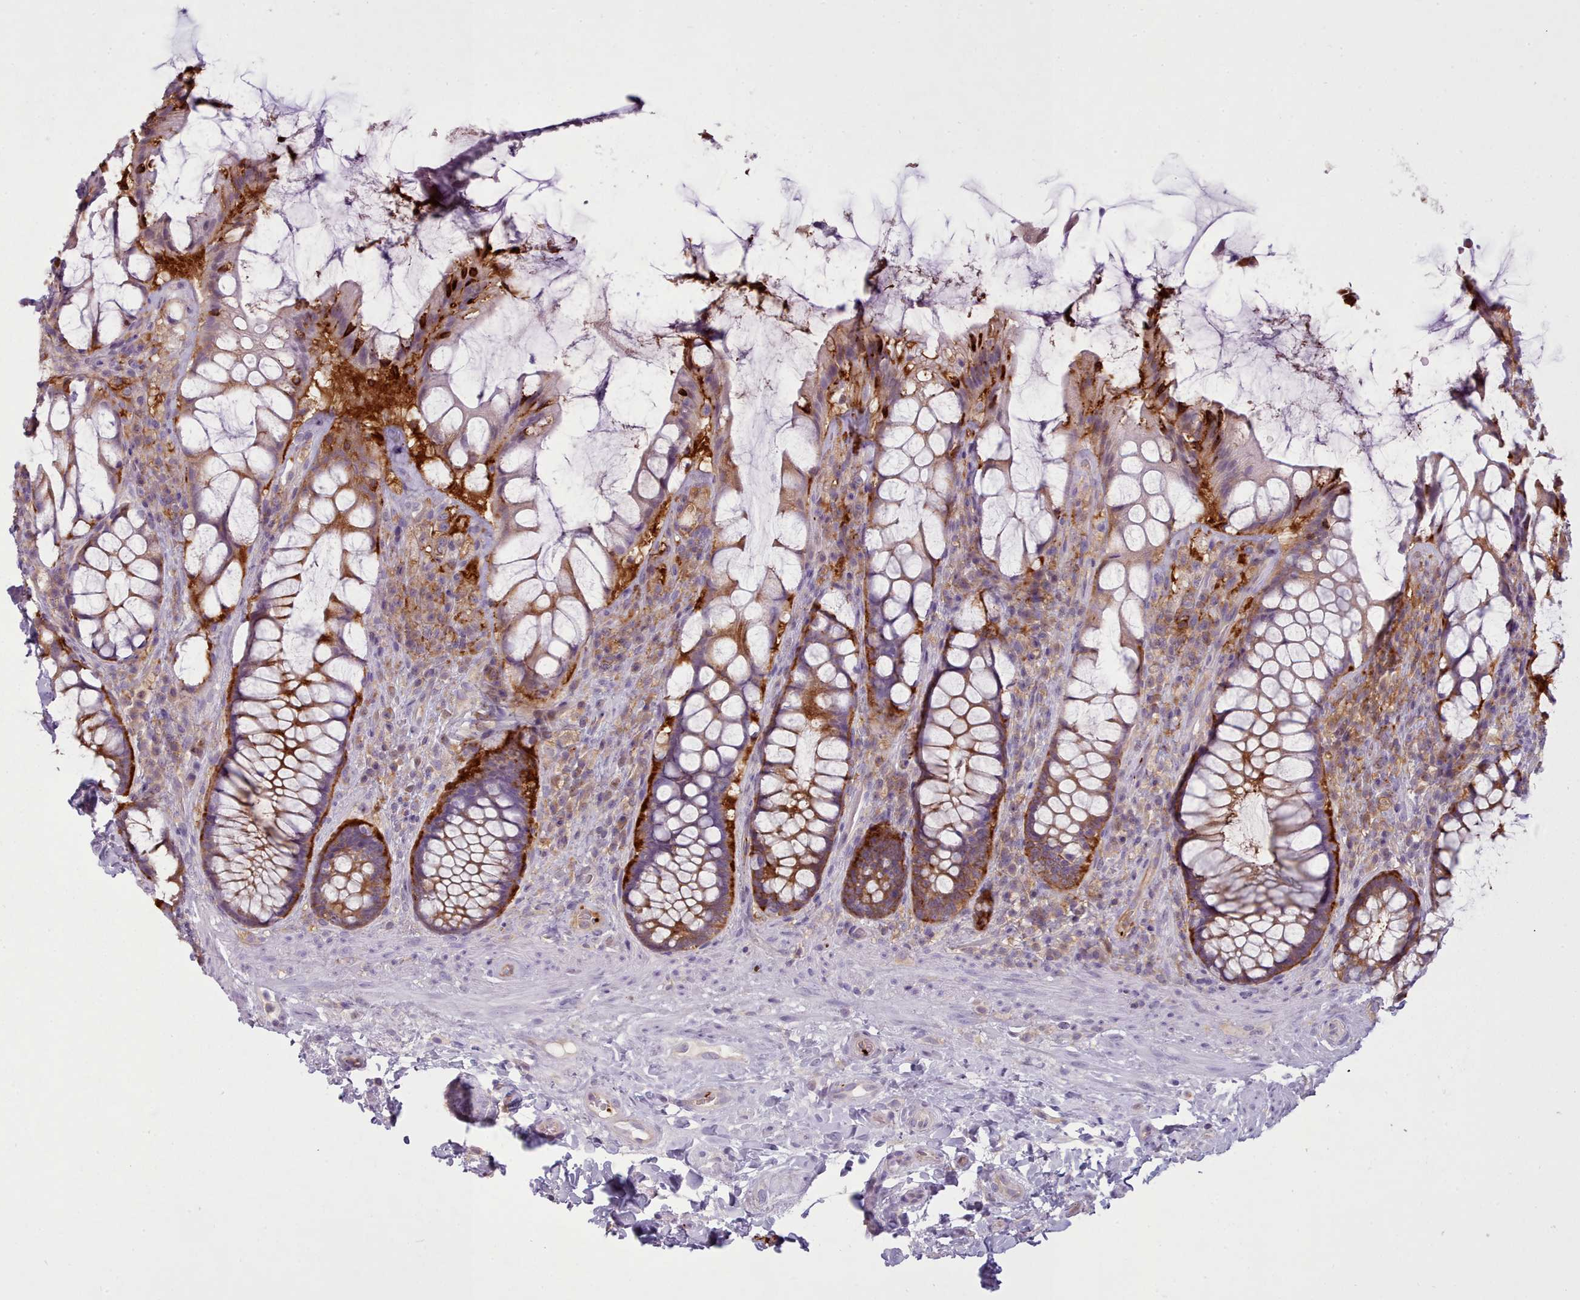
{"staining": {"intensity": "moderate", "quantity": ">75%", "location": "cytoplasmic/membranous"}, "tissue": "rectum", "cell_type": "Glandular cells", "image_type": "normal", "snomed": [{"axis": "morphology", "description": "Normal tissue, NOS"}, {"axis": "topography", "description": "Rectum"}], "caption": "This micrograph exhibits normal rectum stained with IHC to label a protein in brown. The cytoplasmic/membranous of glandular cells show moderate positivity for the protein. Nuclei are counter-stained blue.", "gene": "NDST2", "patient": {"sex": "female", "age": 58}}